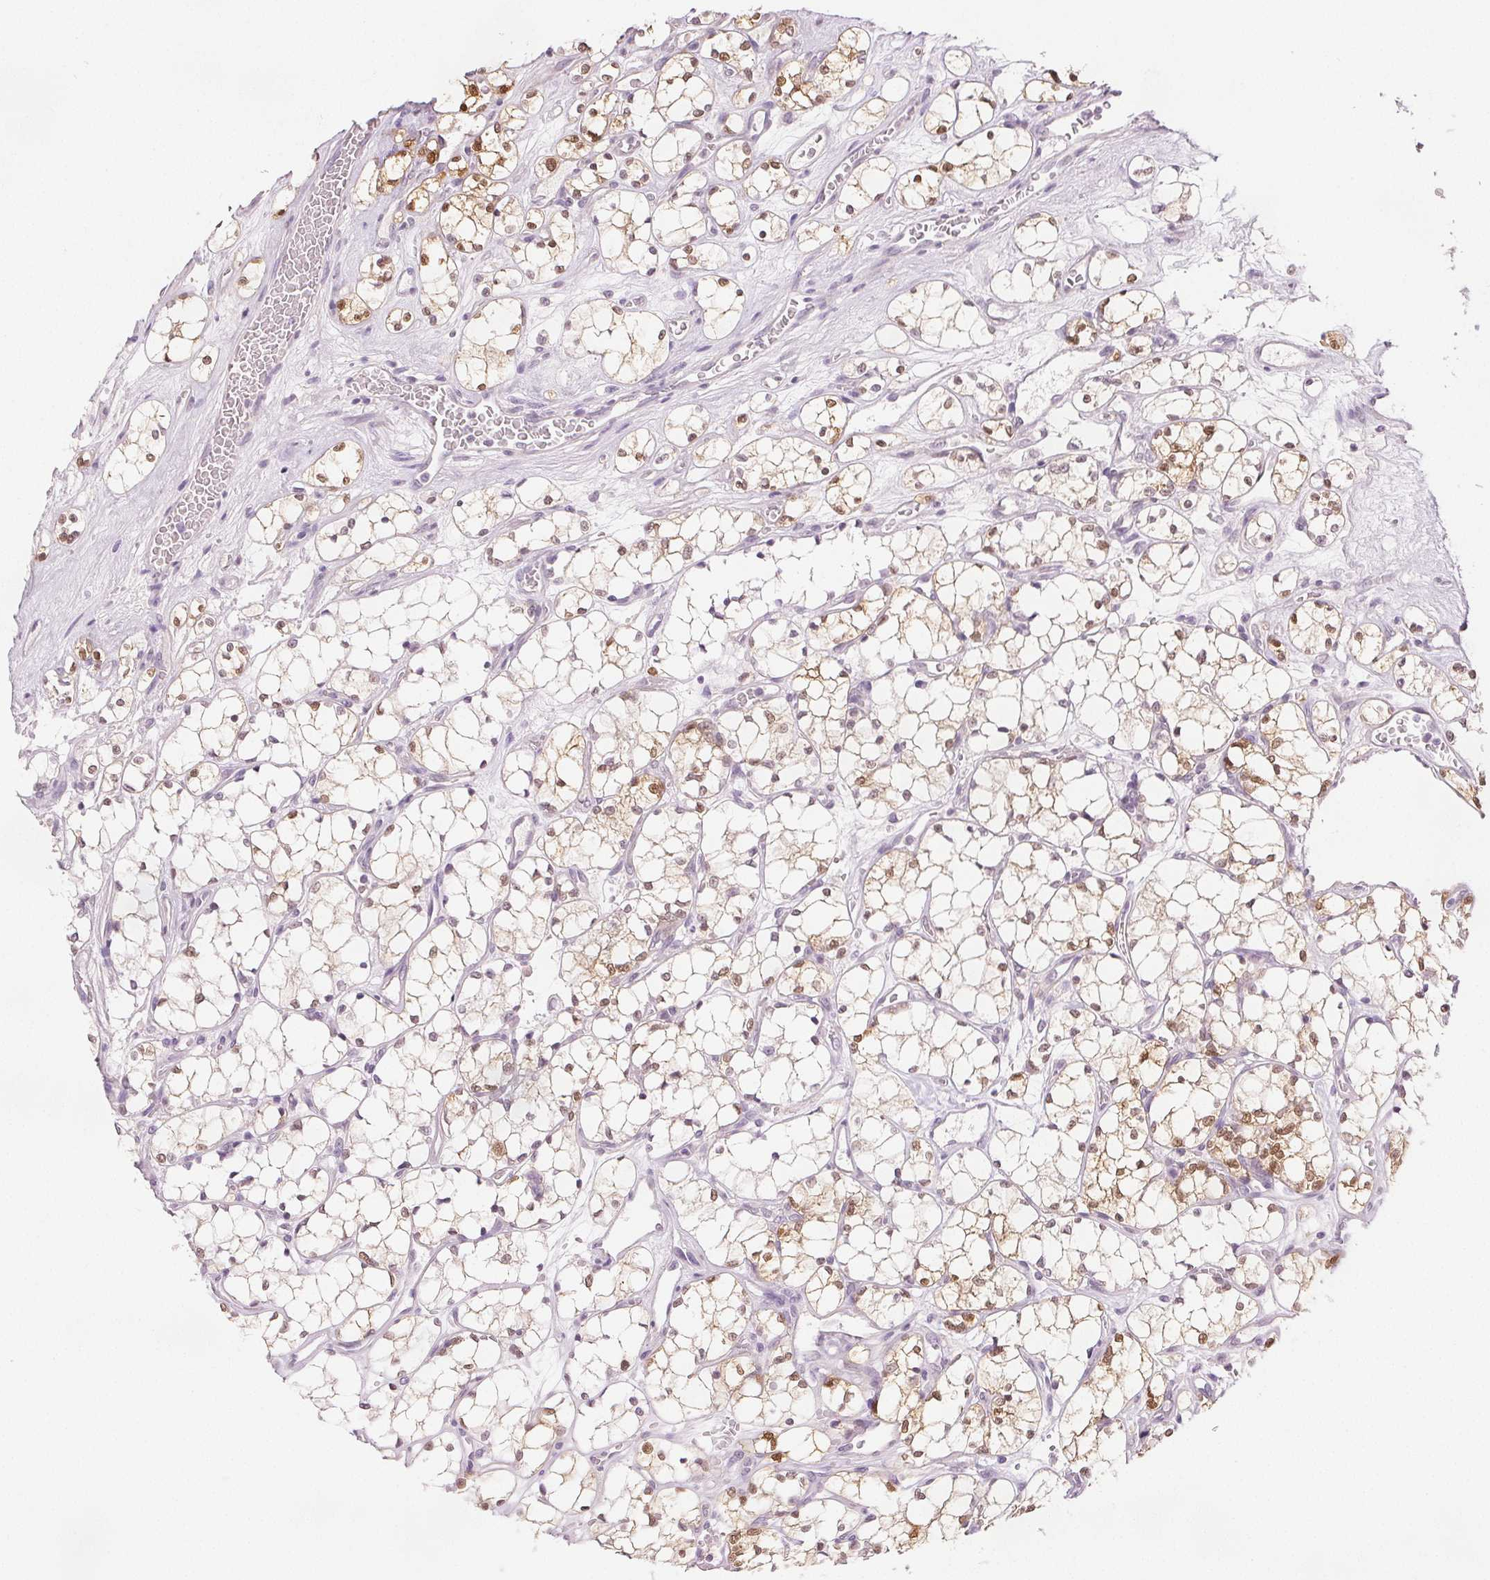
{"staining": {"intensity": "moderate", "quantity": "25%-75%", "location": "cytoplasmic/membranous,nuclear"}, "tissue": "renal cancer", "cell_type": "Tumor cells", "image_type": "cancer", "snomed": [{"axis": "morphology", "description": "Adenocarcinoma, NOS"}, {"axis": "topography", "description": "Kidney"}], "caption": "Brown immunohistochemical staining in human renal cancer (adenocarcinoma) demonstrates moderate cytoplasmic/membranous and nuclear expression in about 25%-75% of tumor cells.", "gene": "SCGN", "patient": {"sex": "female", "age": 69}}